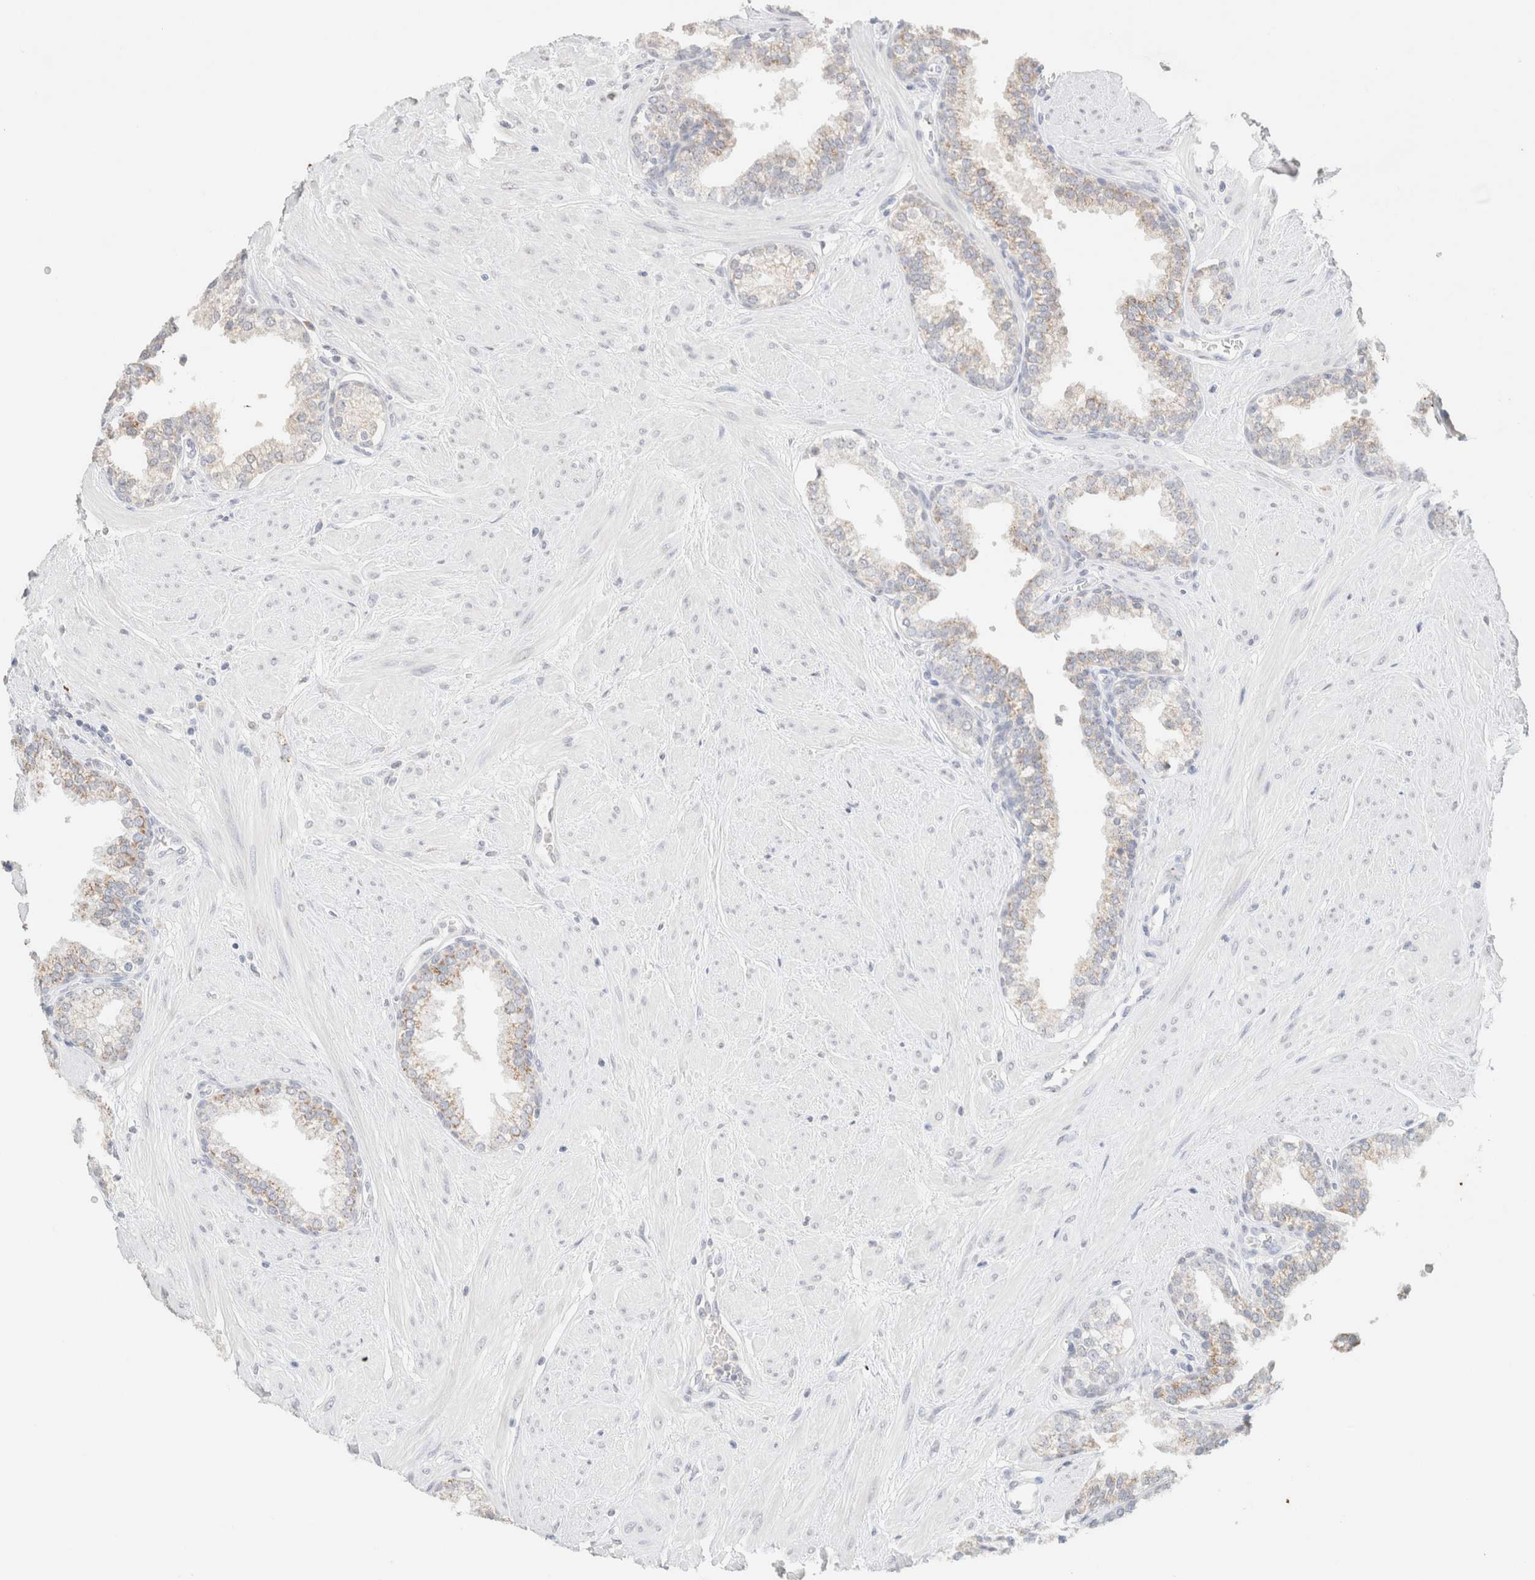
{"staining": {"intensity": "moderate", "quantity": "<25%", "location": "cytoplasmic/membranous"}, "tissue": "prostate", "cell_type": "Glandular cells", "image_type": "normal", "snomed": [{"axis": "morphology", "description": "Normal tissue, NOS"}, {"axis": "topography", "description": "Prostate"}], "caption": "An image showing moderate cytoplasmic/membranous positivity in about <25% of glandular cells in benign prostate, as visualized by brown immunohistochemical staining.", "gene": "CPA1", "patient": {"sex": "male", "age": 51}}